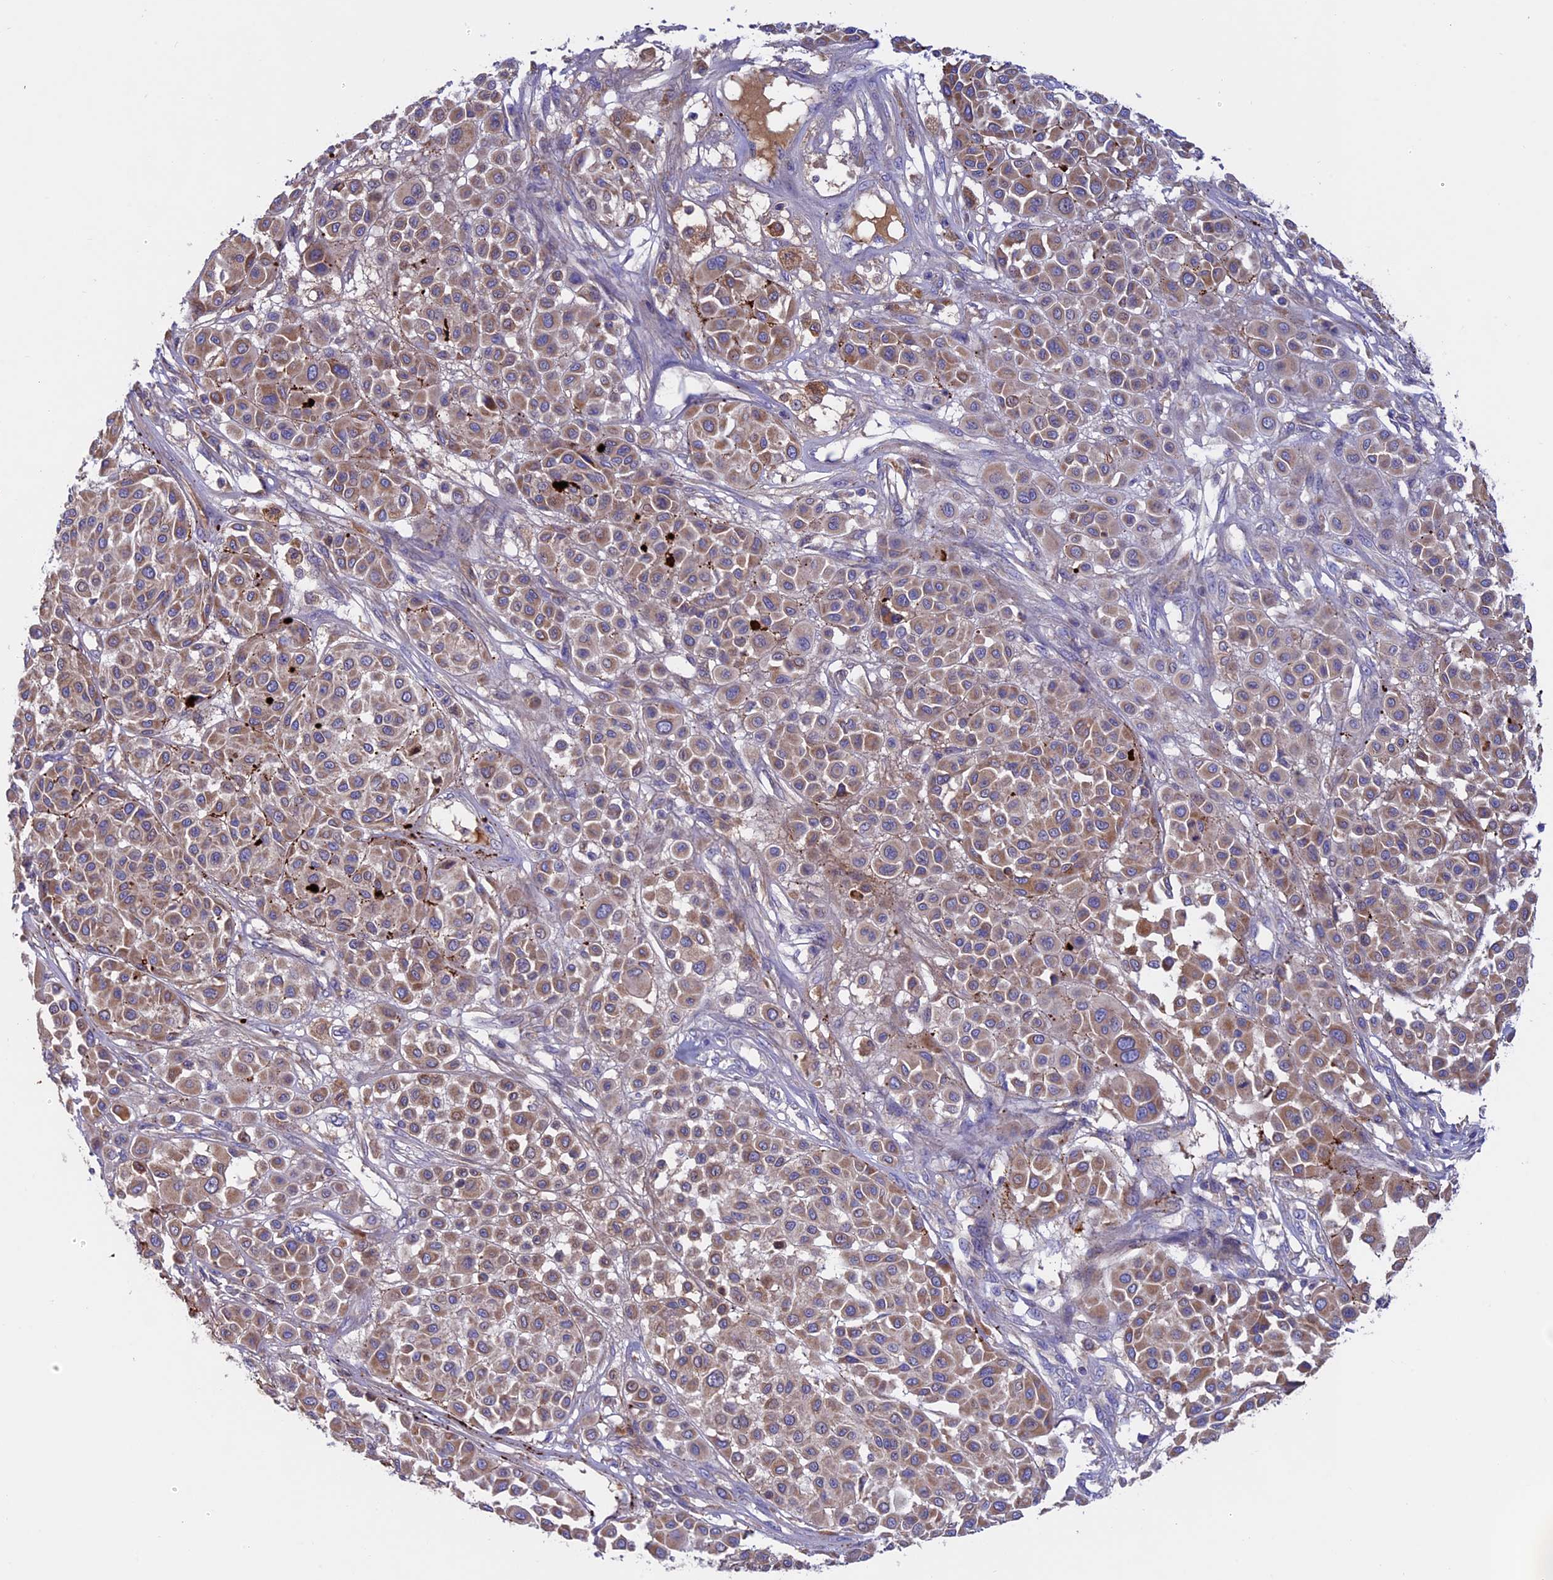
{"staining": {"intensity": "moderate", "quantity": ">75%", "location": "cytoplasmic/membranous"}, "tissue": "melanoma", "cell_type": "Tumor cells", "image_type": "cancer", "snomed": [{"axis": "morphology", "description": "Malignant melanoma, Metastatic site"}, {"axis": "topography", "description": "Soft tissue"}], "caption": "Immunohistochemistry of human malignant melanoma (metastatic site) reveals medium levels of moderate cytoplasmic/membranous positivity in approximately >75% of tumor cells.", "gene": "PTPN9", "patient": {"sex": "male", "age": 41}}